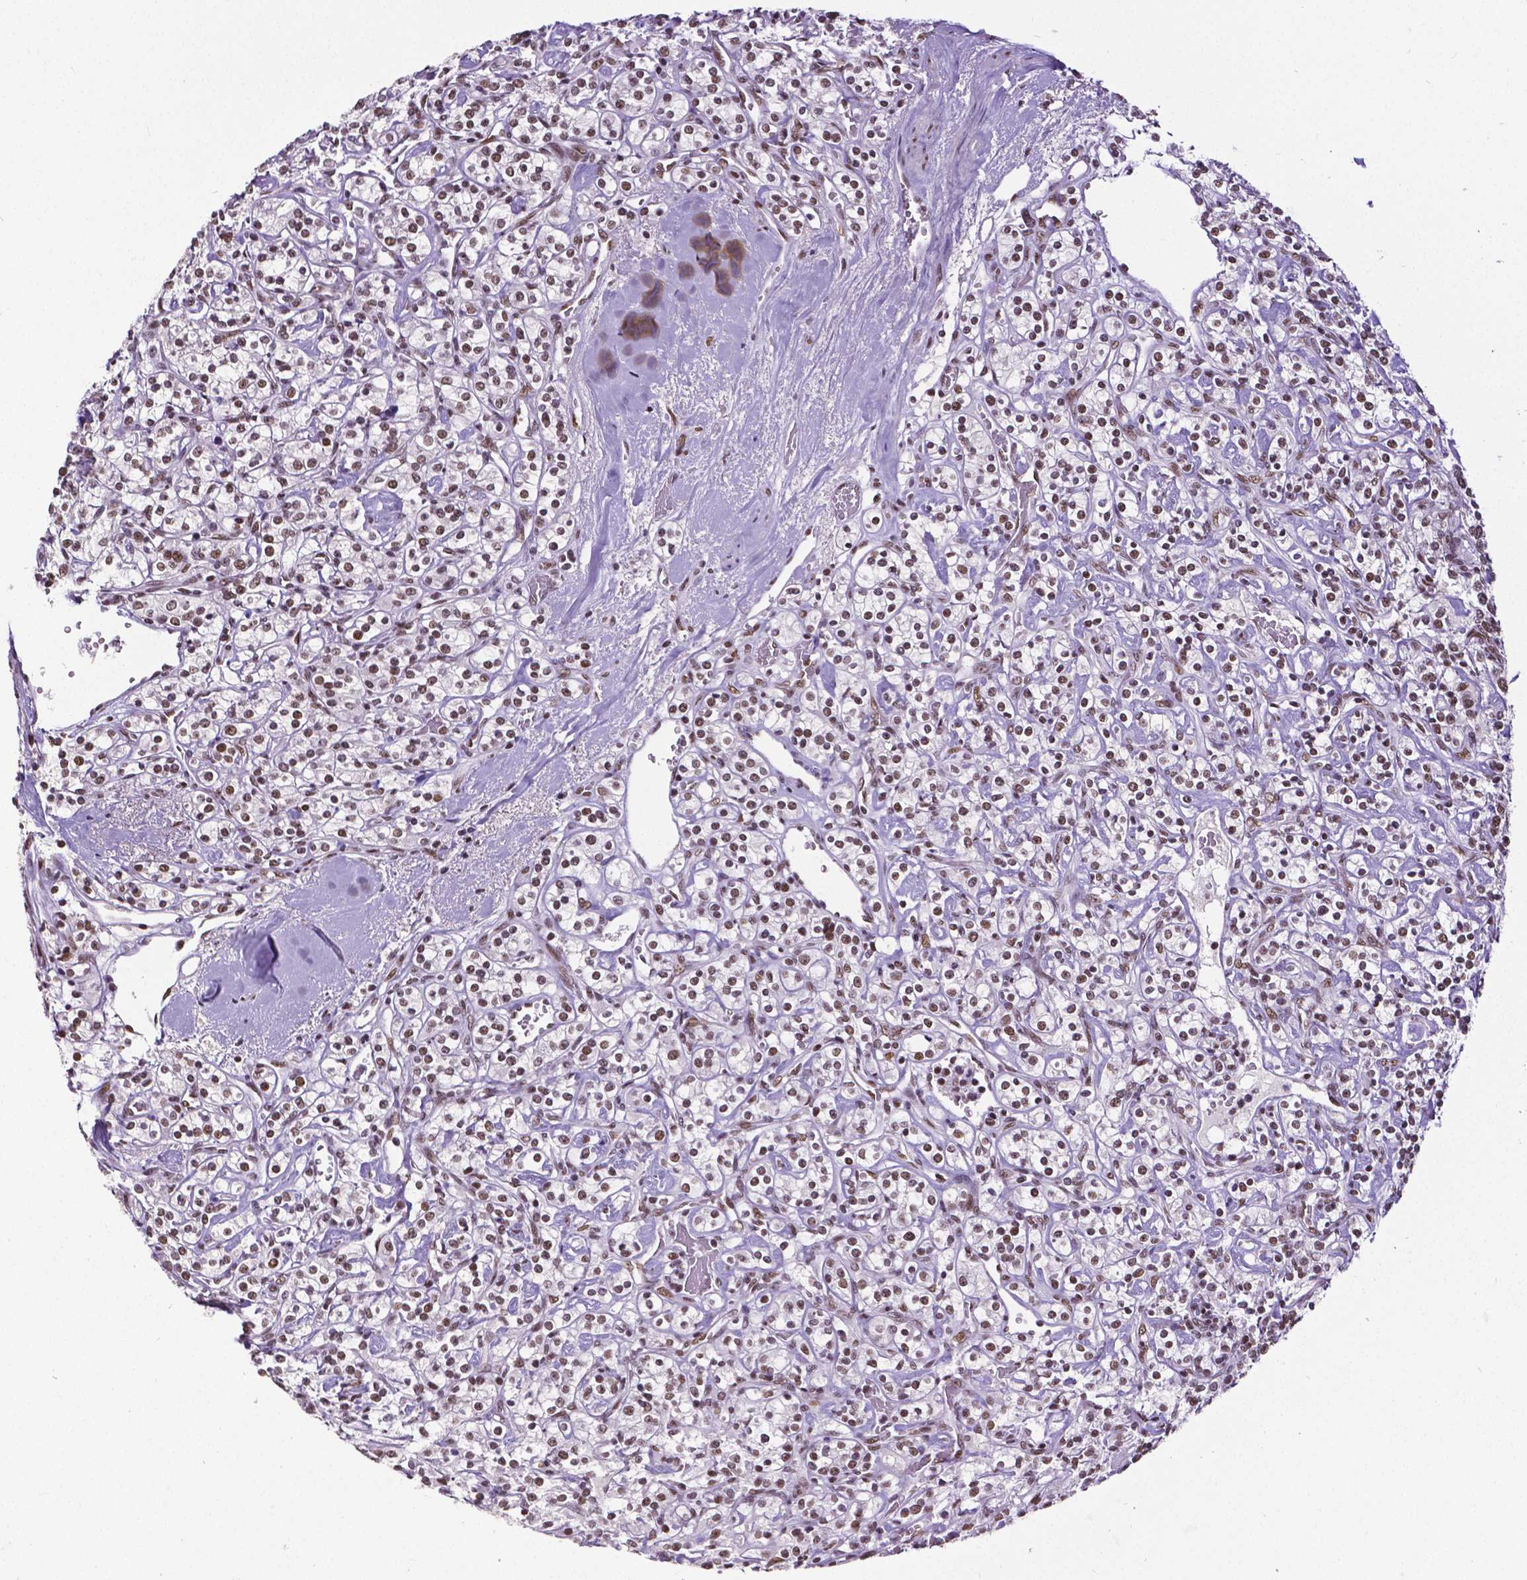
{"staining": {"intensity": "moderate", "quantity": ">75%", "location": "nuclear"}, "tissue": "renal cancer", "cell_type": "Tumor cells", "image_type": "cancer", "snomed": [{"axis": "morphology", "description": "Adenocarcinoma, NOS"}, {"axis": "topography", "description": "Kidney"}], "caption": "The histopathology image displays staining of renal adenocarcinoma, revealing moderate nuclear protein expression (brown color) within tumor cells.", "gene": "REST", "patient": {"sex": "male", "age": 77}}